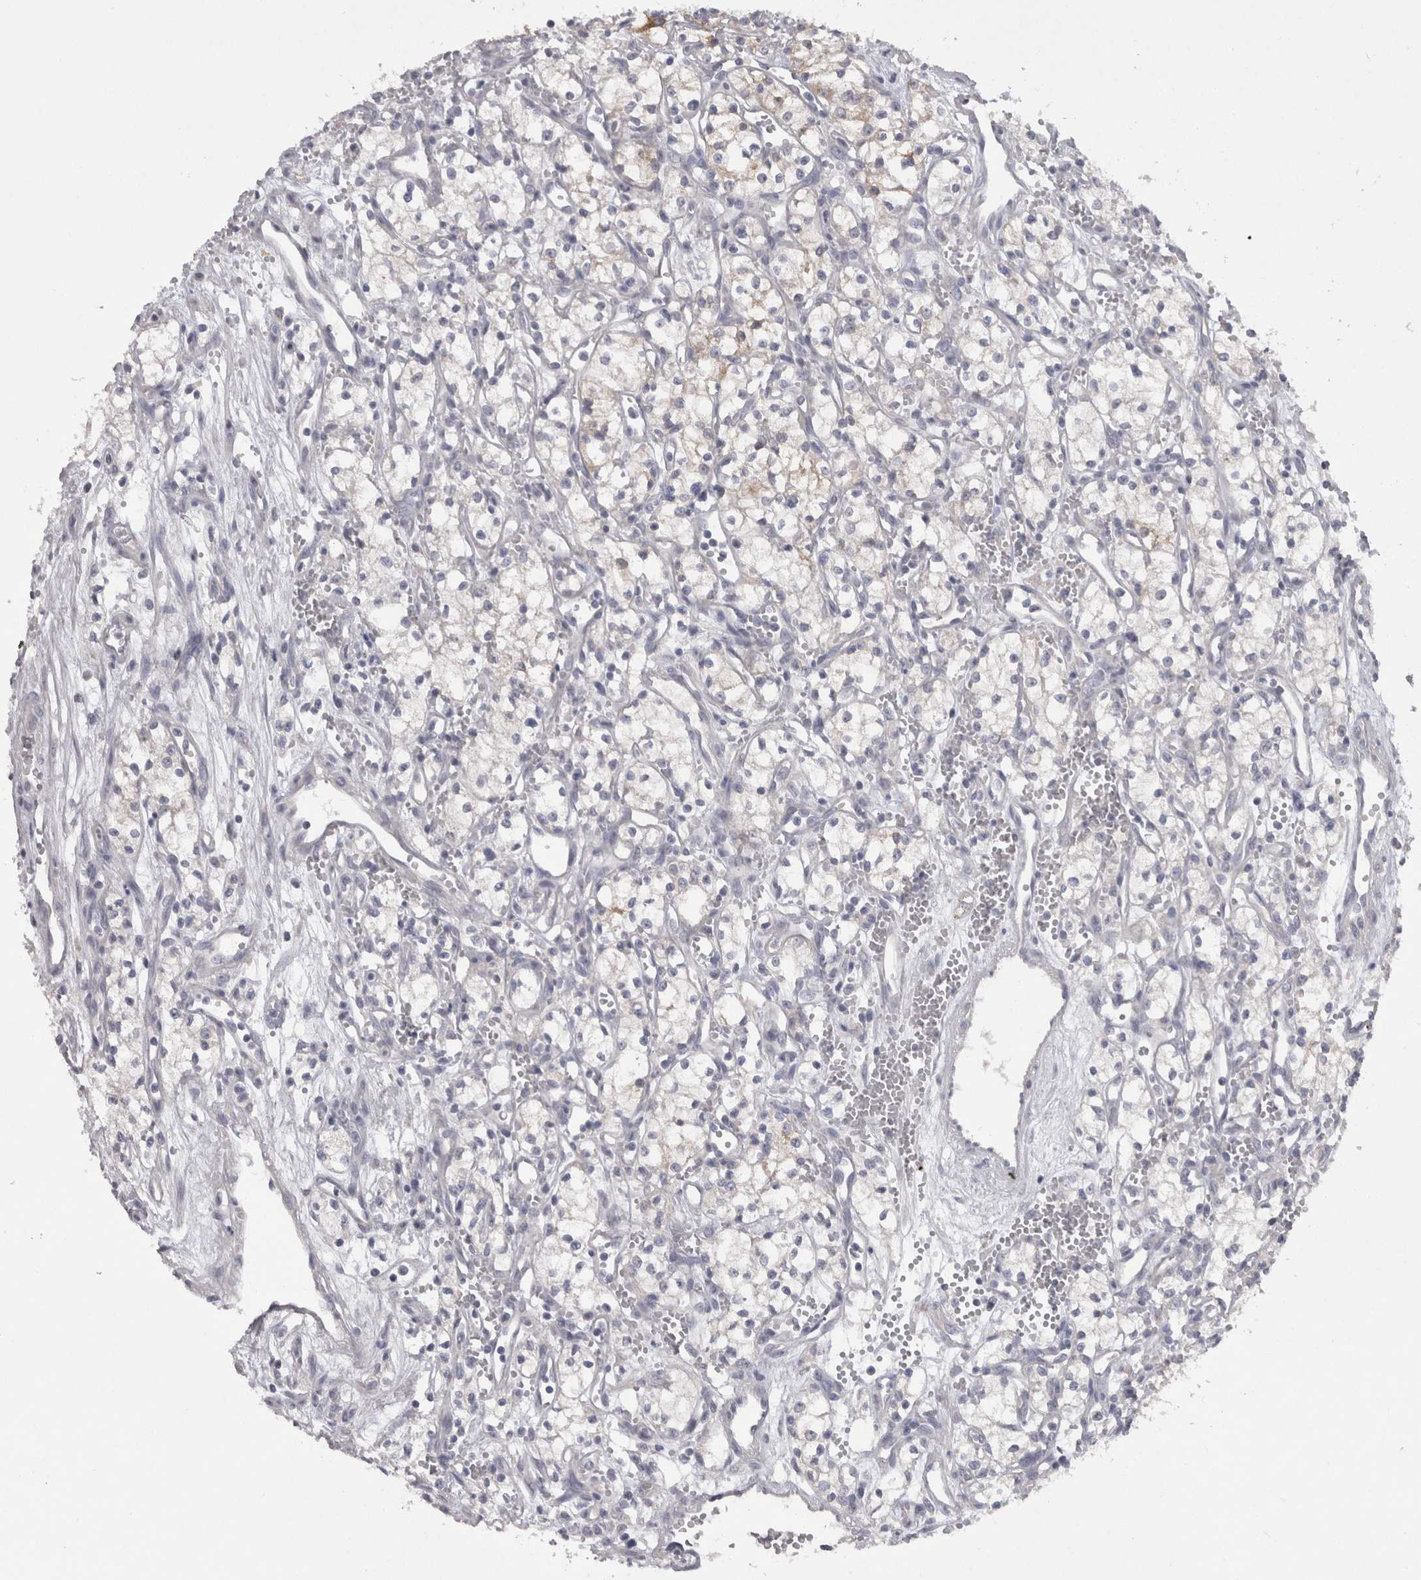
{"staining": {"intensity": "negative", "quantity": "none", "location": "none"}, "tissue": "renal cancer", "cell_type": "Tumor cells", "image_type": "cancer", "snomed": [{"axis": "morphology", "description": "Adenocarcinoma, NOS"}, {"axis": "topography", "description": "Kidney"}], "caption": "Histopathology image shows no protein staining in tumor cells of renal cancer (adenocarcinoma) tissue. Nuclei are stained in blue.", "gene": "LRRC40", "patient": {"sex": "male", "age": 59}}